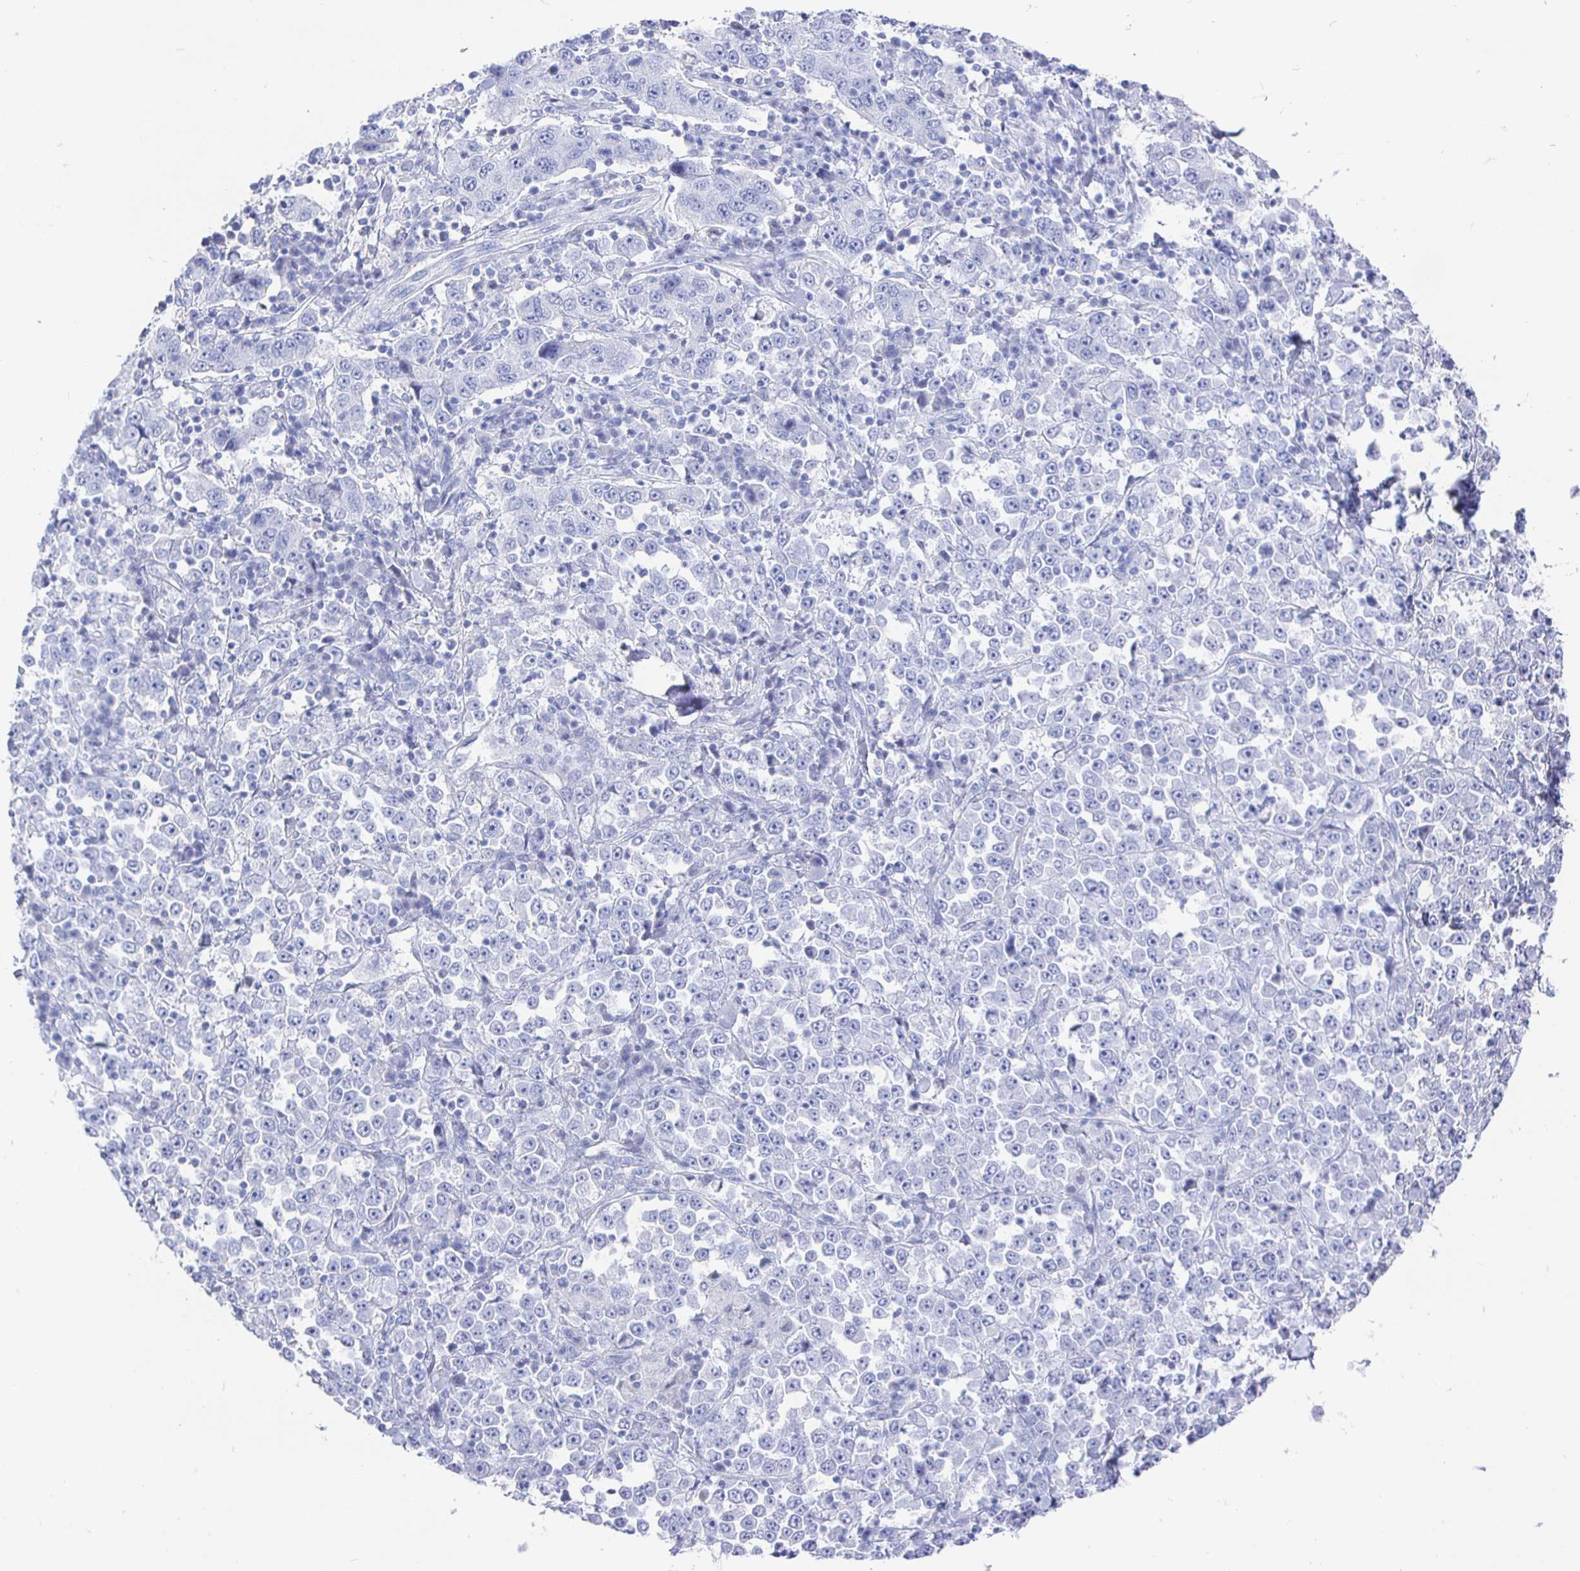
{"staining": {"intensity": "negative", "quantity": "none", "location": "none"}, "tissue": "stomach cancer", "cell_type": "Tumor cells", "image_type": "cancer", "snomed": [{"axis": "morphology", "description": "Normal tissue, NOS"}, {"axis": "morphology", "description": "Adenocarcinoma, NOS"}, {"axis": "topography", "description": "Stomach, upper"}, {"axis": "topography", "description": "Stomach"}], "caption": "A high-resolution micrograph shows immunohistochemistry staining of stomach adenocarcinoma, which reveals no significant positivity in tumor cells. (Brightfield microscopy of DAB (3,3'-diaminobenzidine) immunohistochemistry (IHC) at high magnification).", "gene": "CLCA1", "patient": {"sex": "male", "age": 59}}